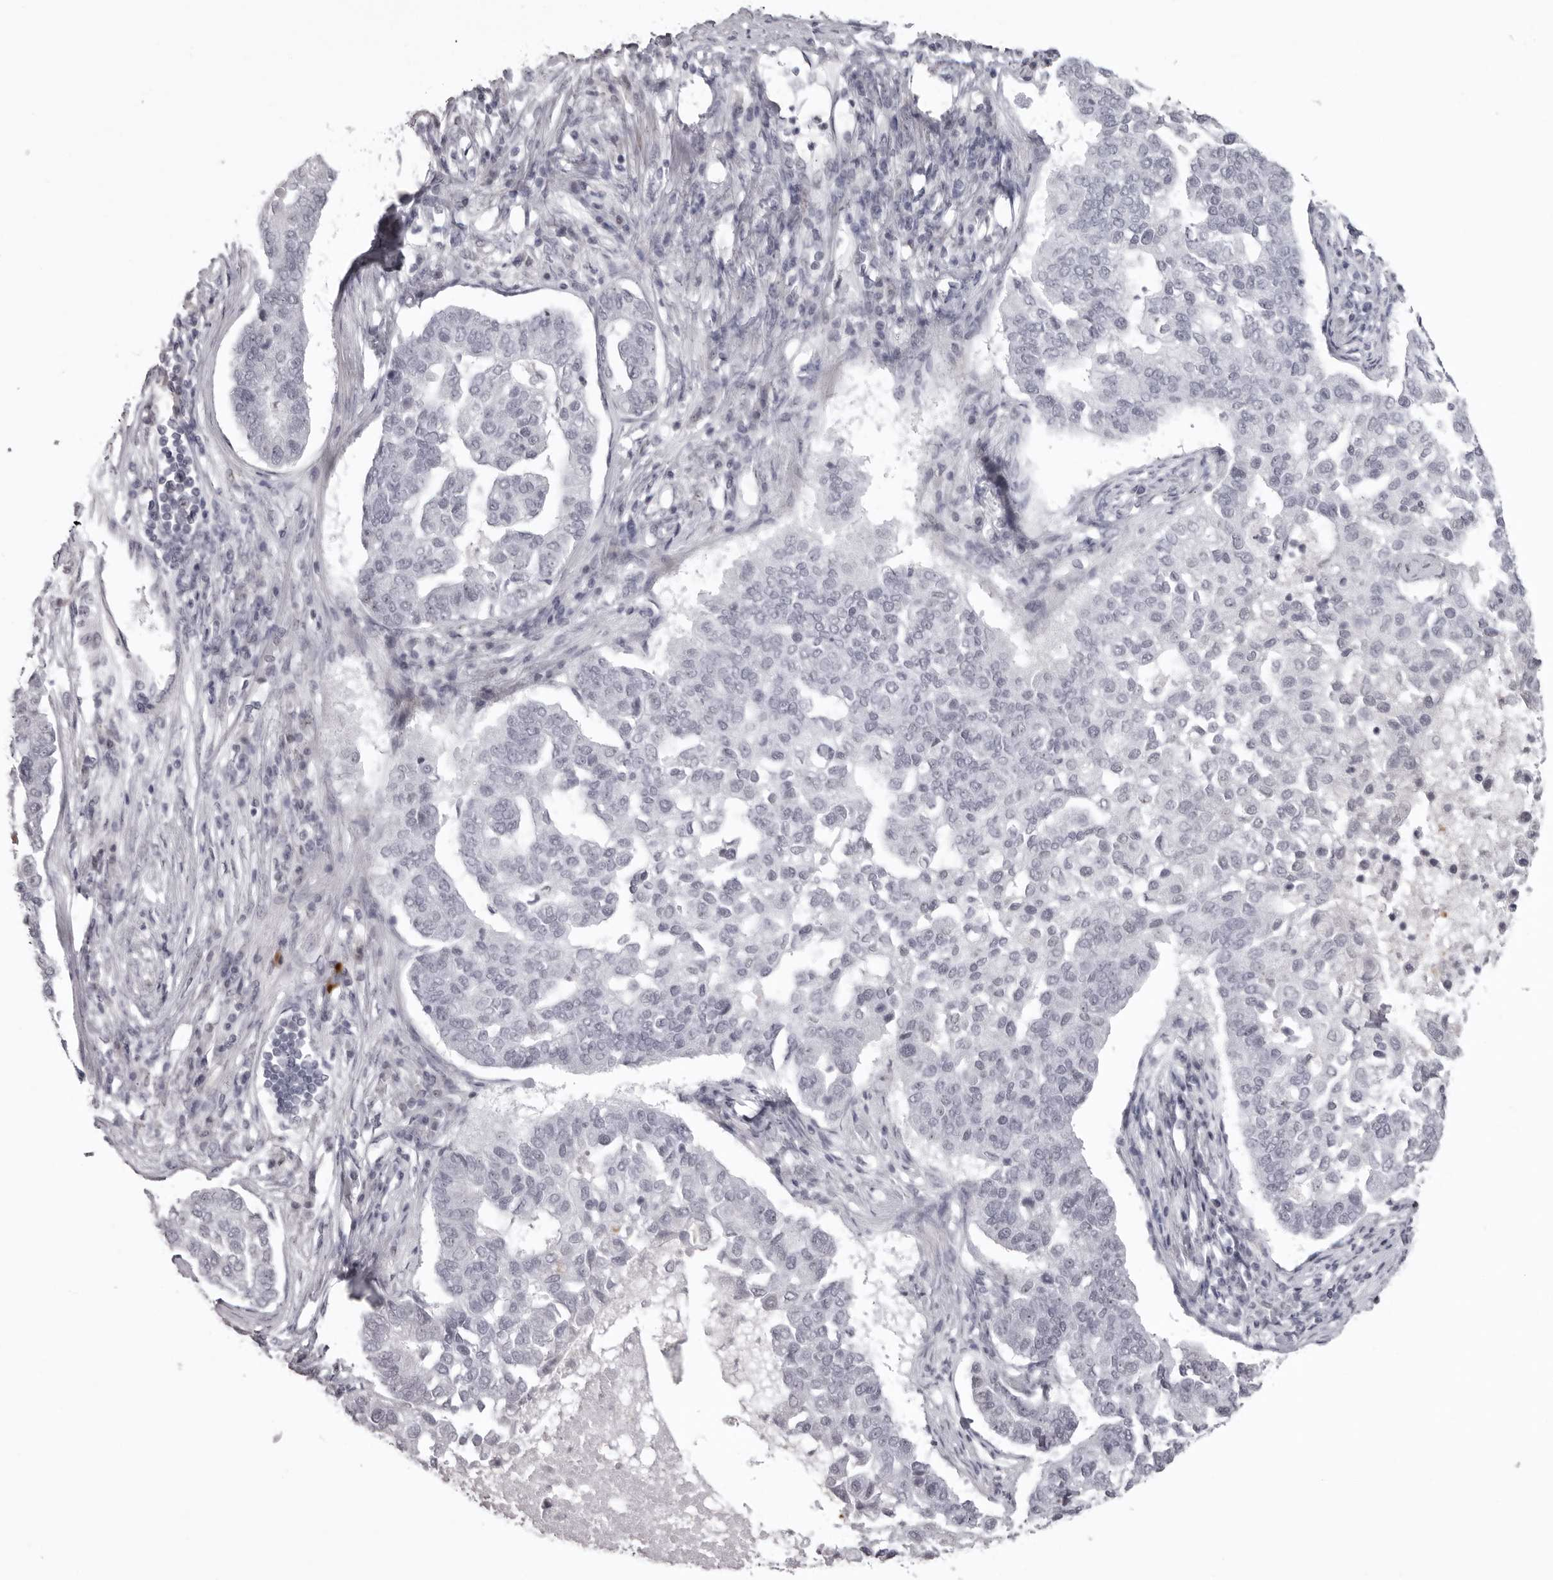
{"staining": {"intensity": "negative", "quantity": "none", "location": "none"}, "tissue": "pancreatic cancer", "cell_type": "Tumor cells", "image_type": "cancer", "snomed": [{"axis": "morphology", "description": "Adenocarcinoma, NOS"}, {"axis": "topography", "description": "Pancreas"}], "caption": "High magnification brightfield microscopy of pancreatic adenocarcinoma stained with DAB (brown) and counterstained with hematoxylin (blue): tumor cells show no significant positivity.", "gene": "HELZ", "patient": {"sex": "female", "age": 61}}